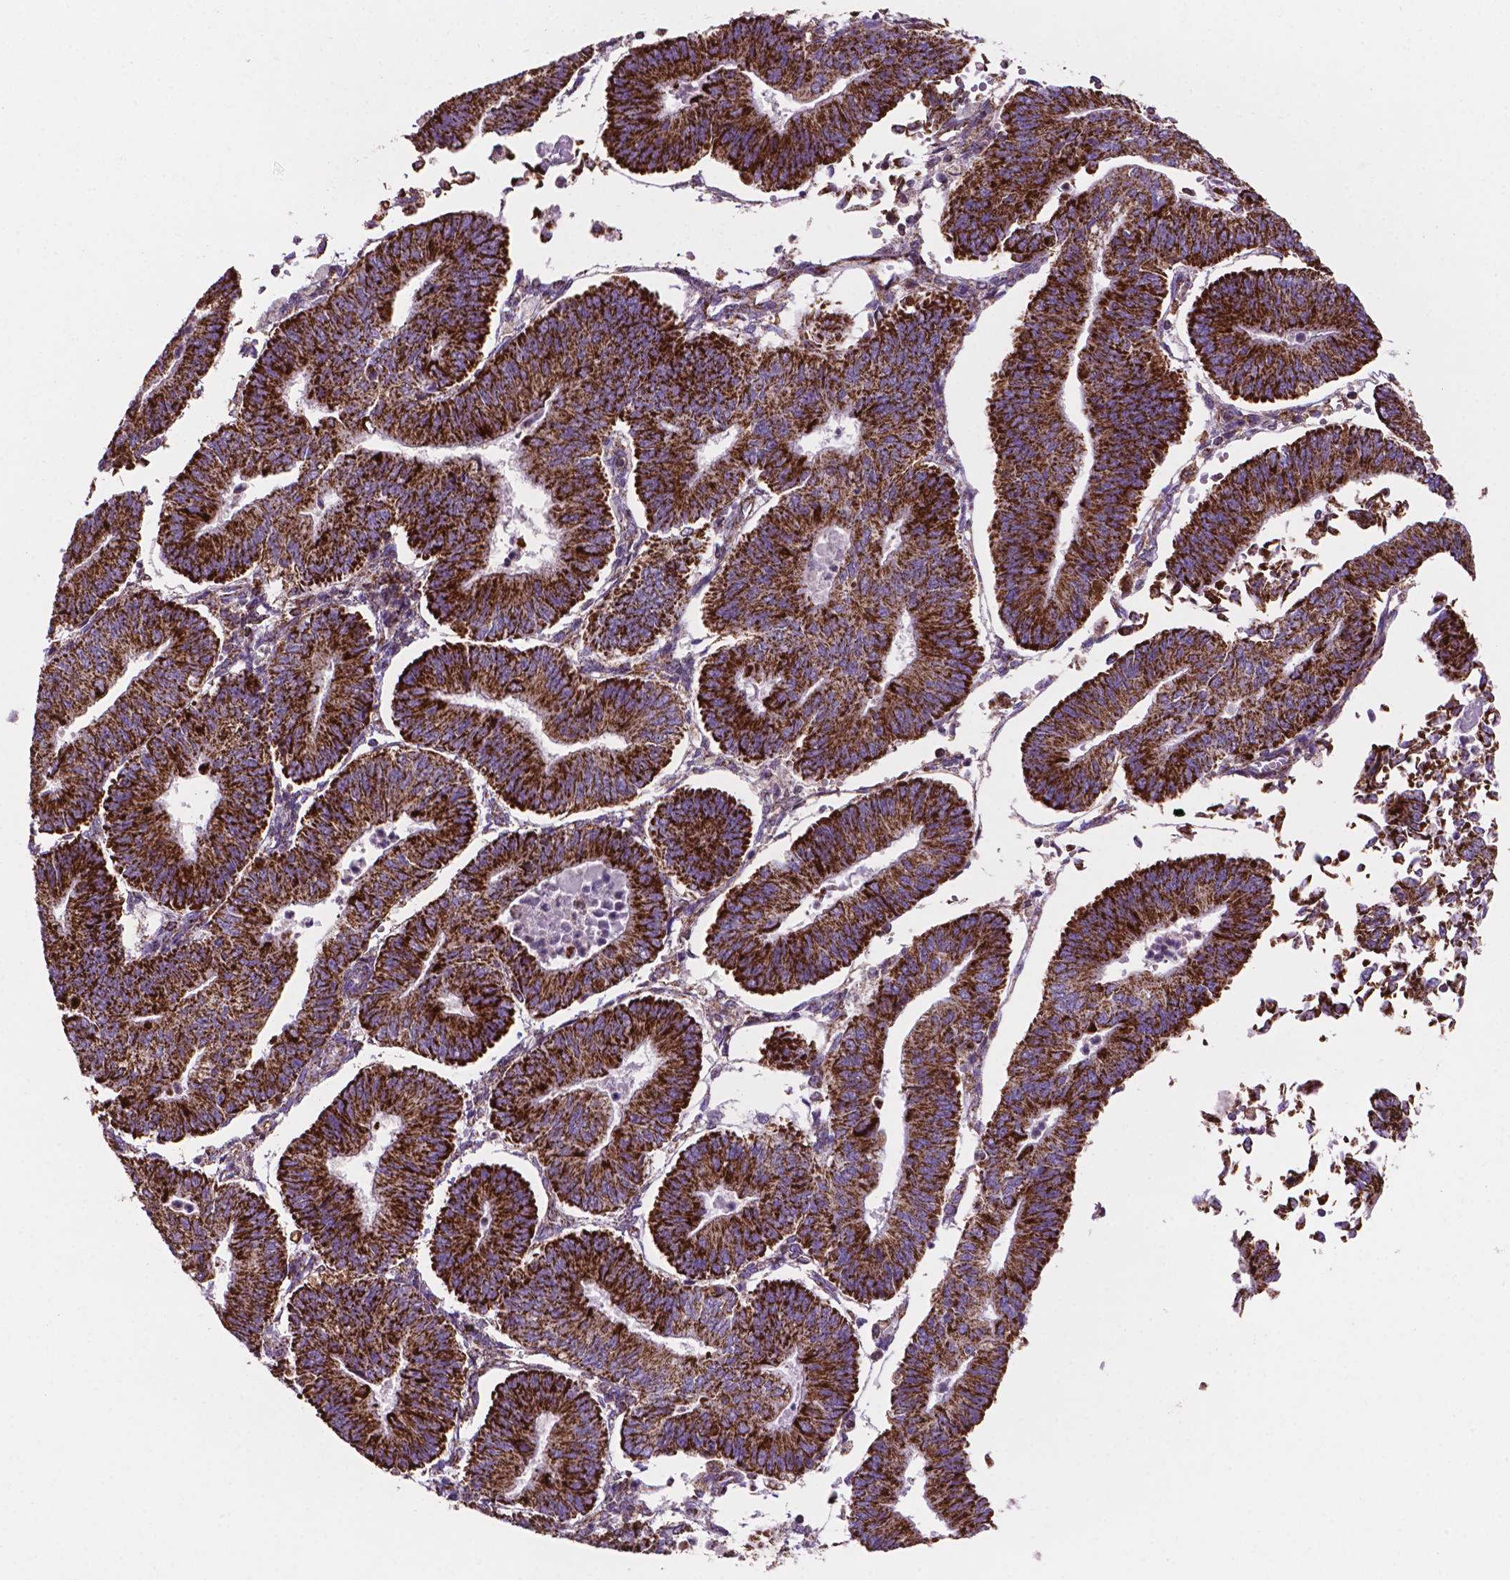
{"staining": {"intensity": "strong", "quantity": ">75%", "location": "cytoplasmic/membranous"}, "tissue": "endometrial cancer", "cell_type": "Tumor cells", "image_type": "cancer", "snomed": [{"axis": "morphology", "description": "Adenocarcinoma, NOS"}, {"axis": "topography", "description": "Endometrium"}], "caption": "There is high levels of strong cytoplasmic/membranous staining in tumor cells of endometrial adenocarcinoma, as demonstrated by immunohistochemical staining (brown color).", "gene": "HSPD1", "patient": {"sex": "female", "age": 65}}